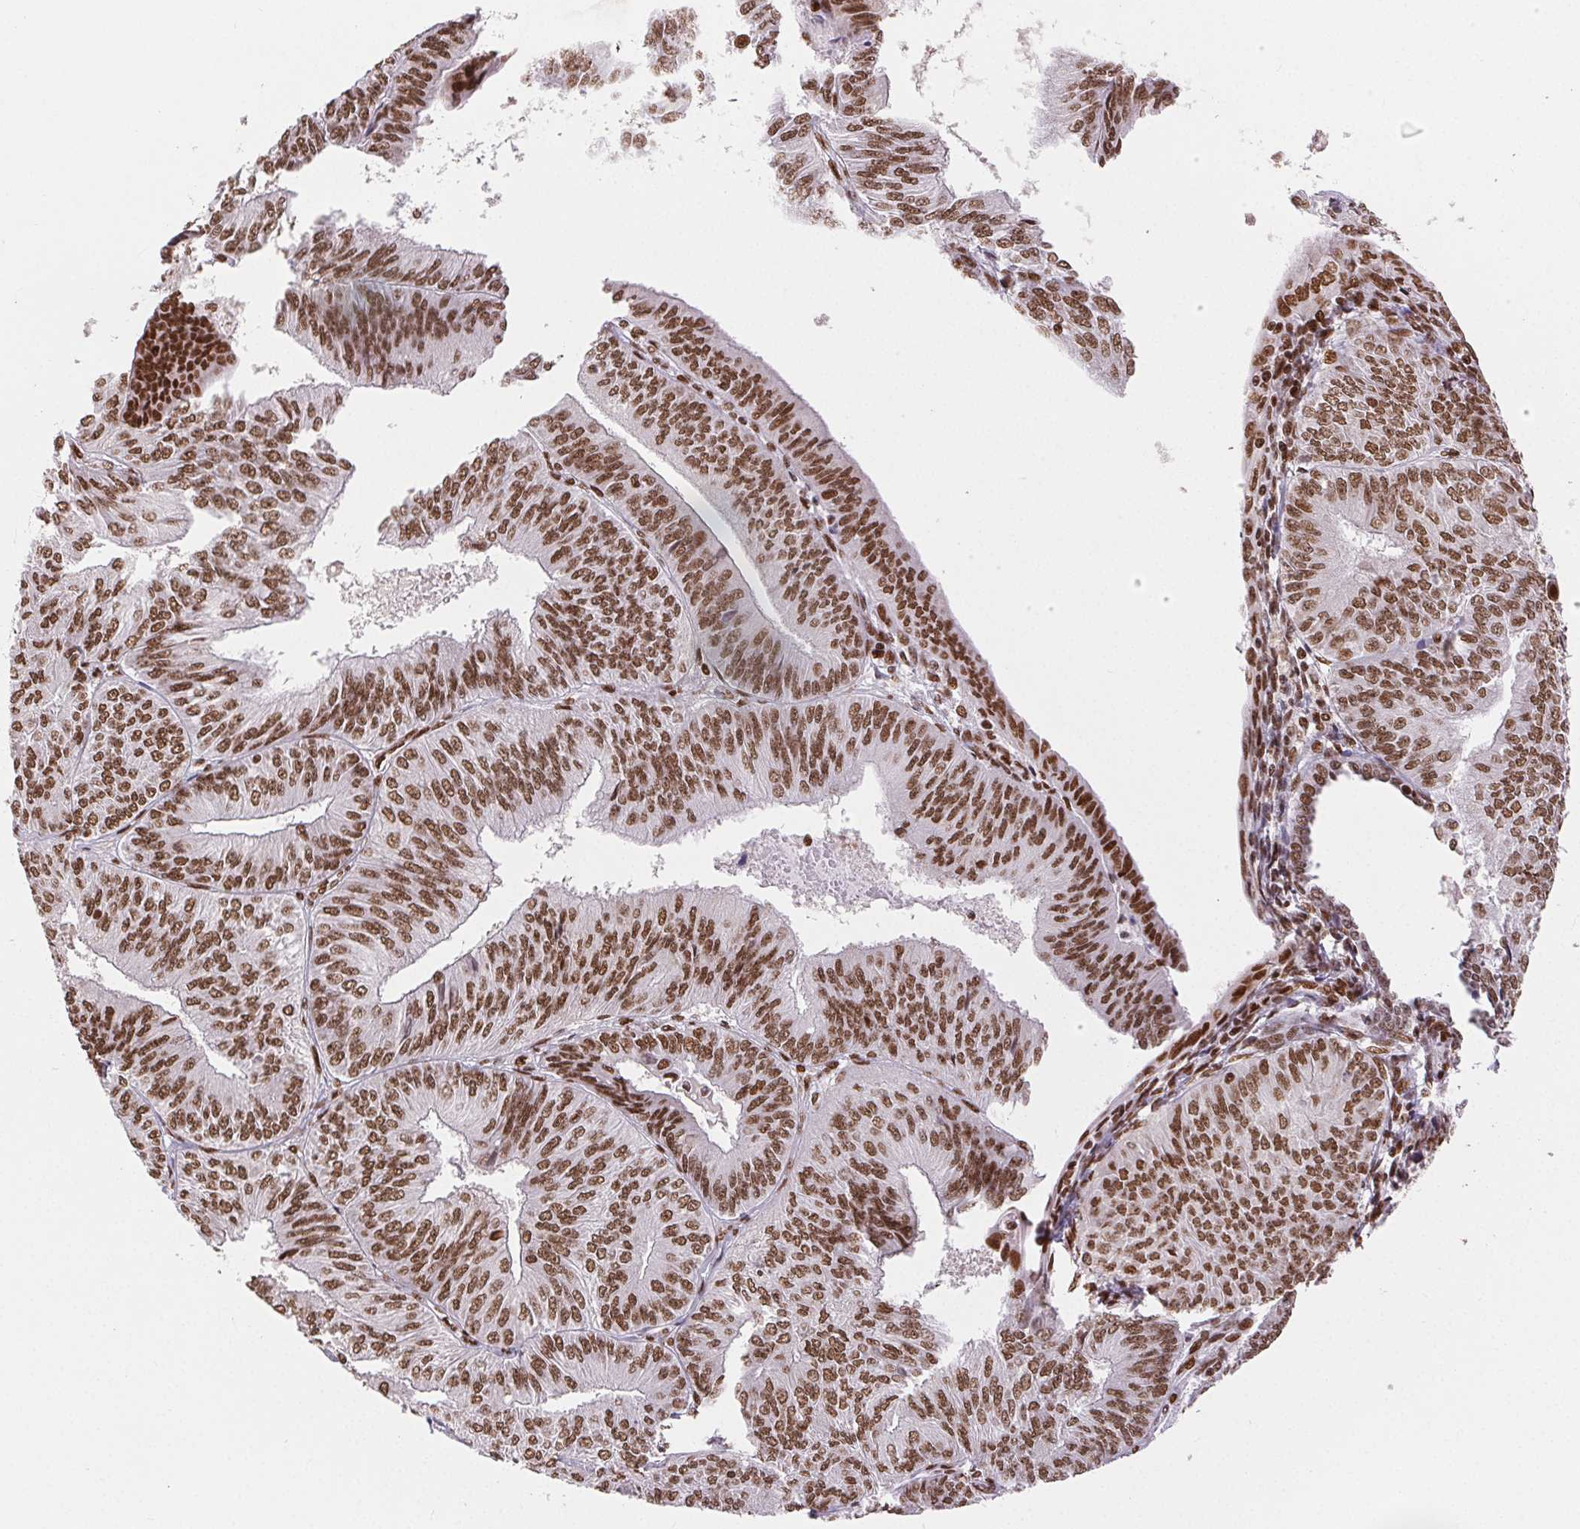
{"staining": {"intensity": "moderate", "quantity": ">75%", "location": "nuclear"}, "tissue": "endometrial cancer", "cell_type": "Tumor cells", "image_type": "cancer", "snomed": [{"axis": "morphology", "description": "Adenocarcinoma, NOS"}, {"axis": "topography", "description": "Endometrium"}], "caption": "Moderate nuclear protein staining is seen in about >75% of tumor cells in endometrial cancer.", "gene": "ZNF80", "patient": {"sex": "female", "age": 58}}